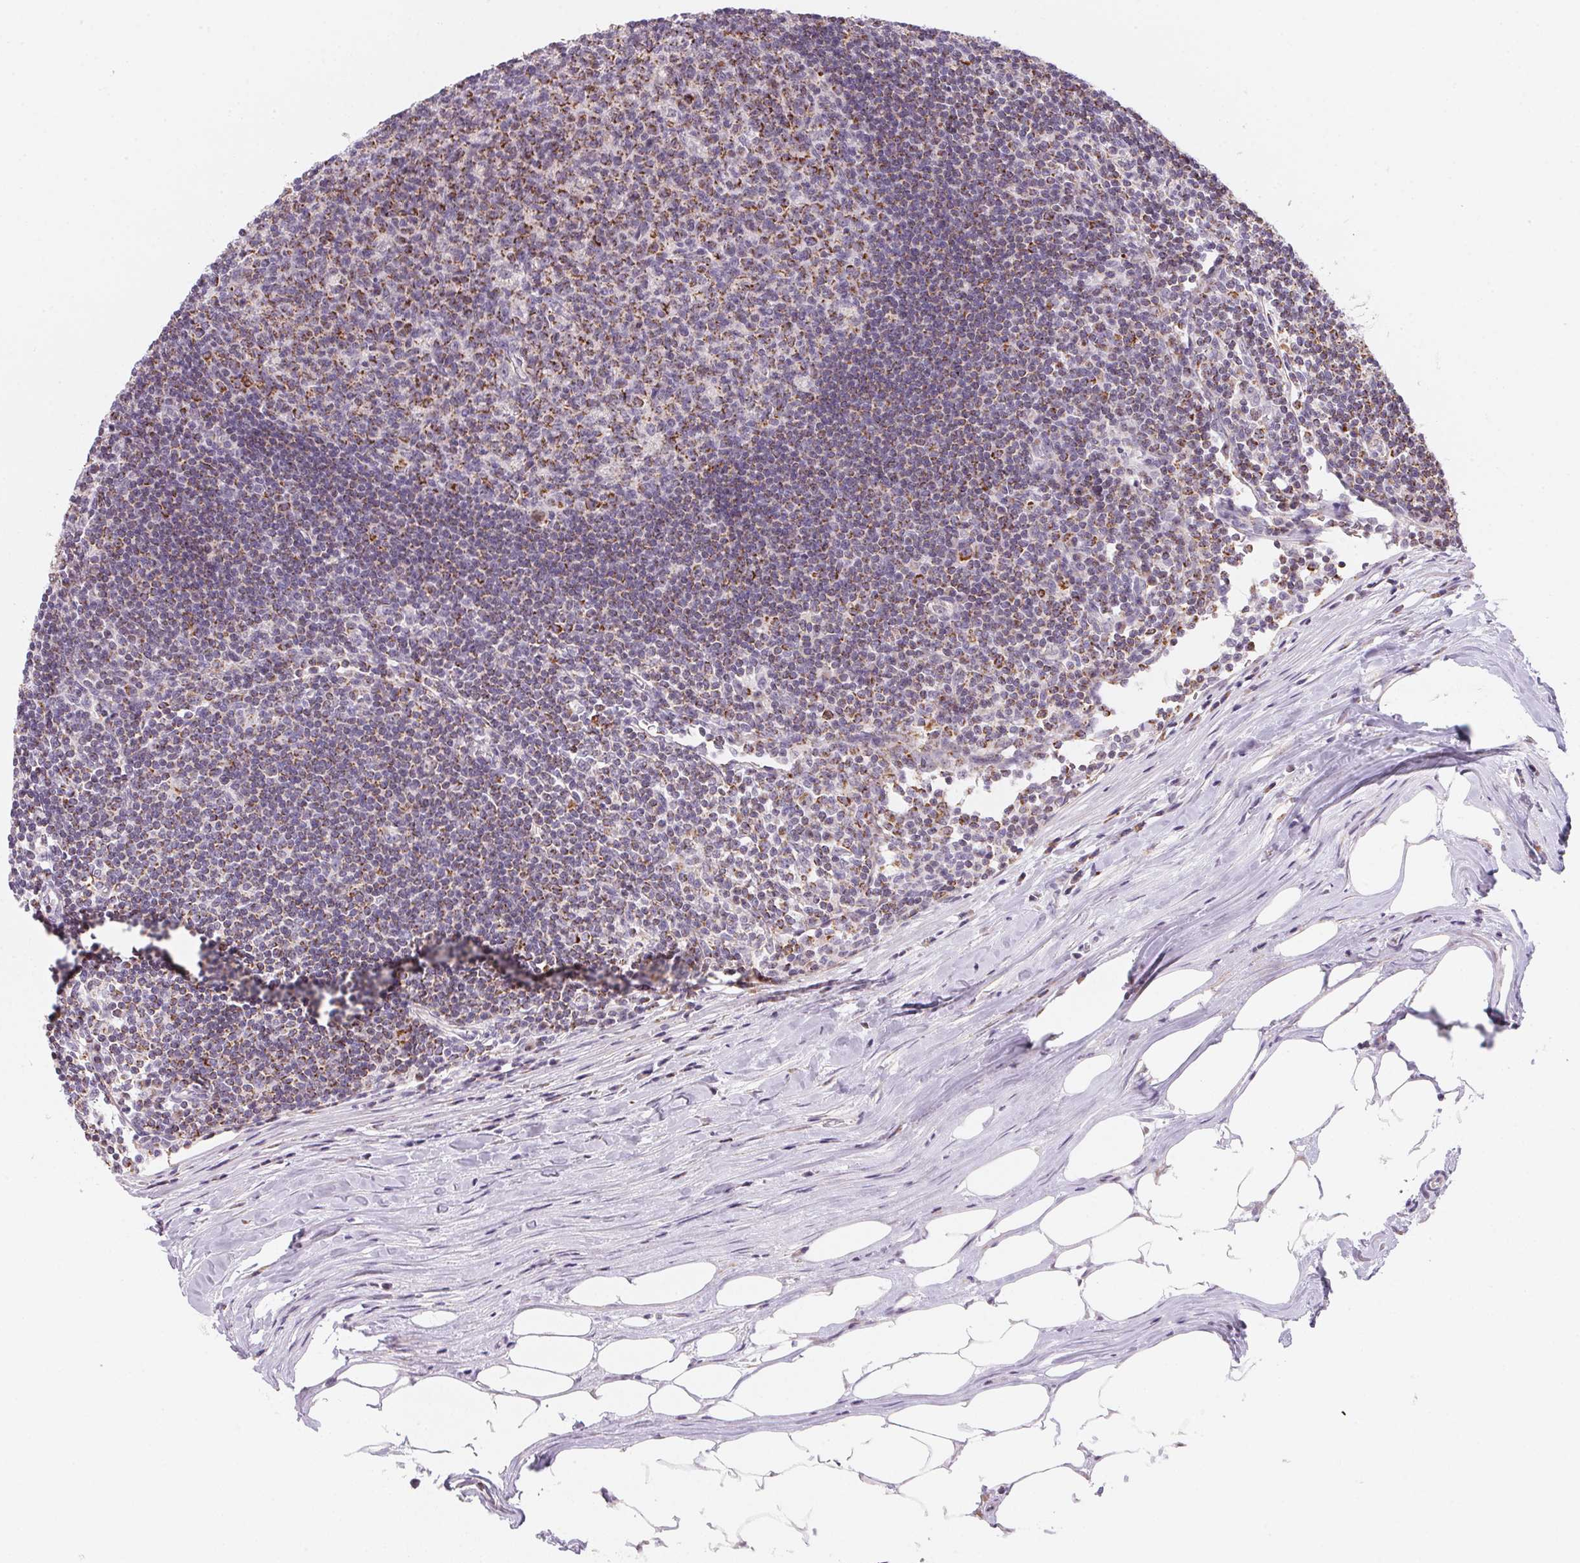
{"staining": {"intensity": "moderate", "quantity": "25%-75%", "location": "cytoplasmic/membranous"}, "tissue": "lymph node", "cell_type": "Germinal center cells", "image_type": "normal", "snomed": [{"axis": "morphology", "description": "Normal tissue, NOS"}, {"axis": "topography", "description": "Lymph node"}], "caption": "A brown stain shows moderate cytoplasmic/membranous expression of a protein in germinal center cells of normal lymph node.", "gene": "GIPC2", "patient": {"sex": "male", "age": 67}}